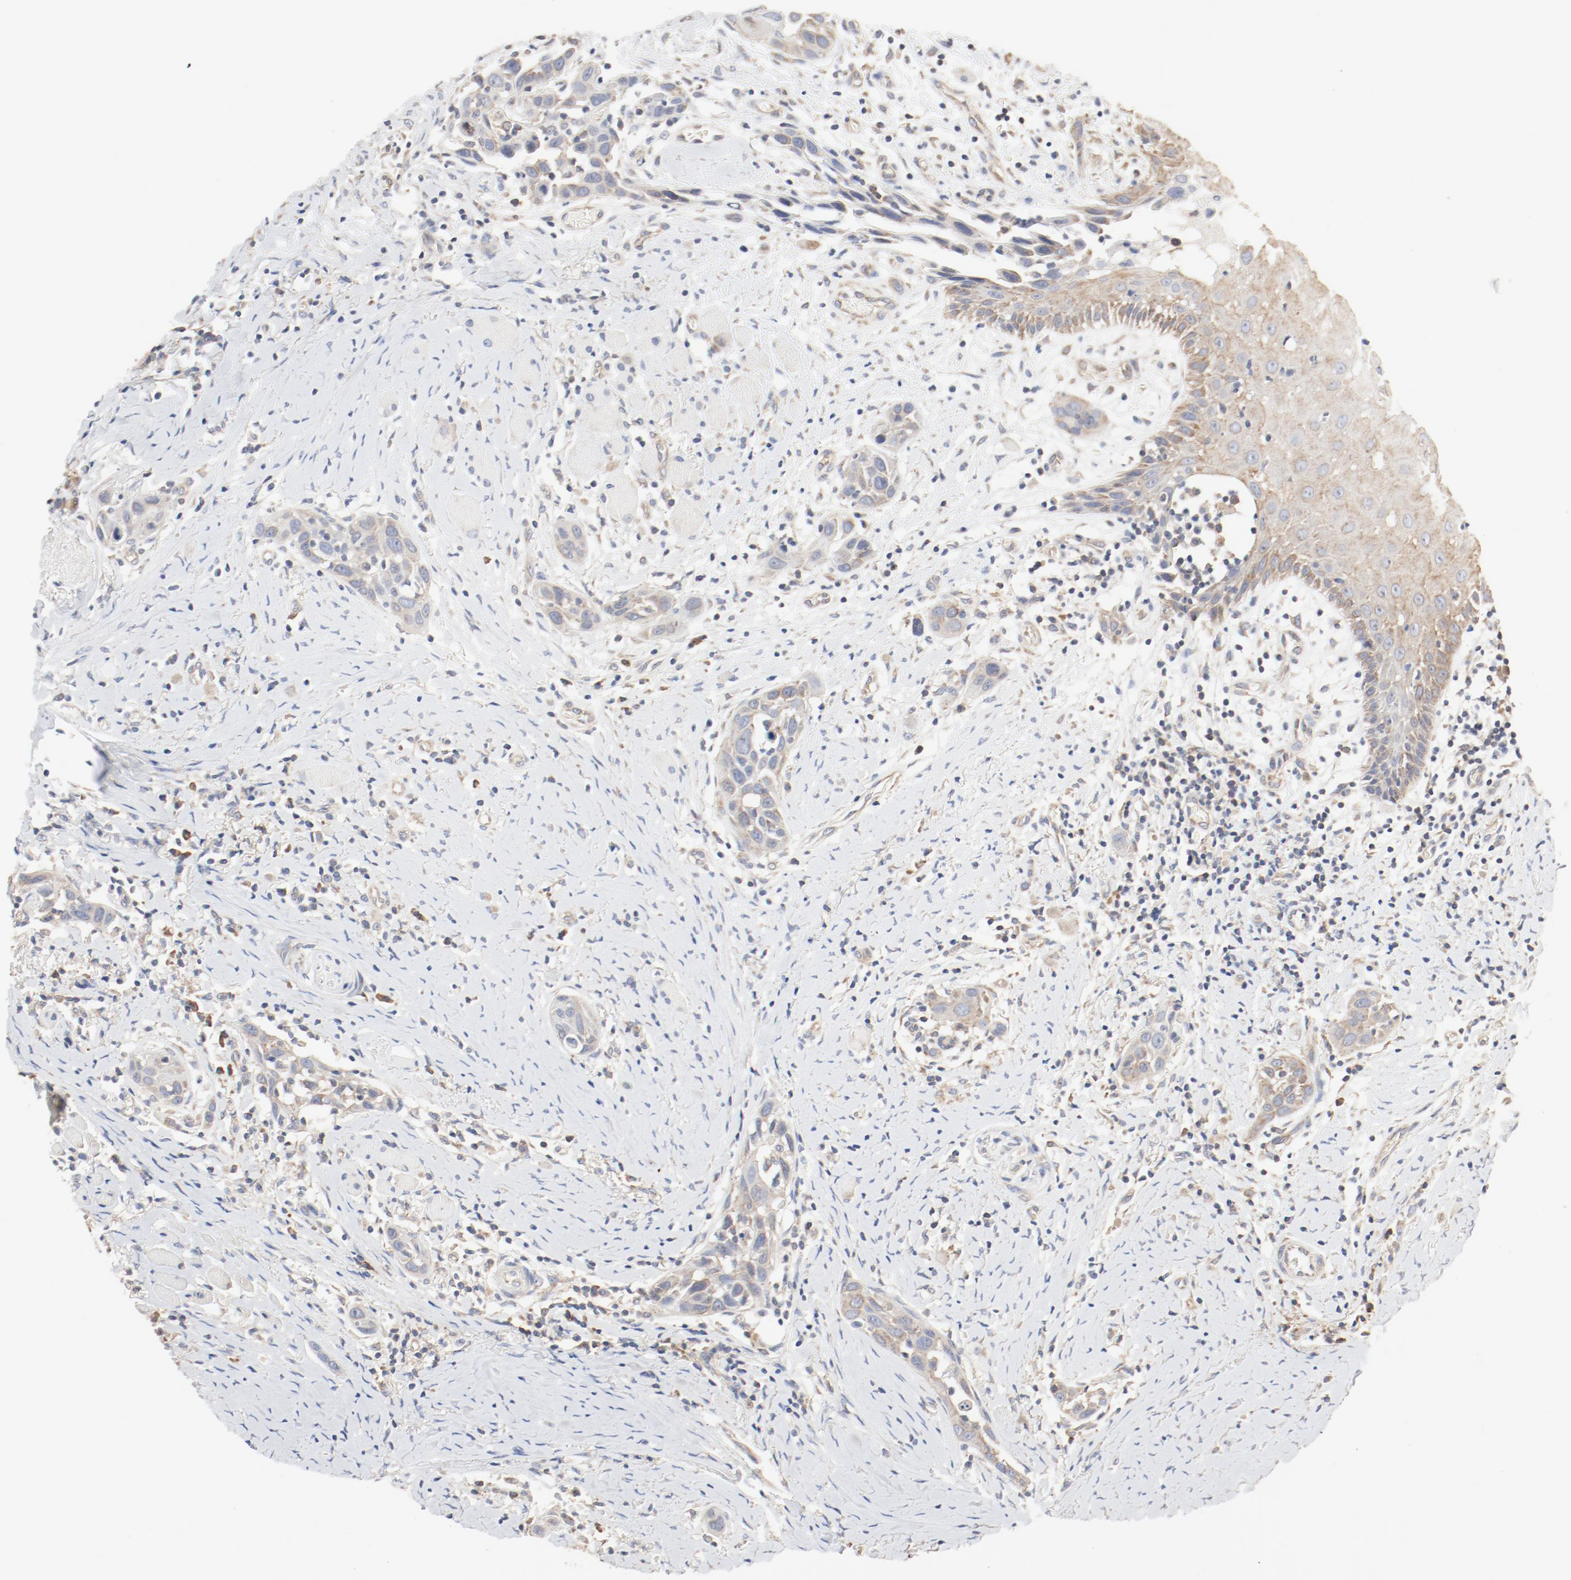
{"staining": {"intensity": "moderate", "quantity": ">75%", "location": "cytoplasmic/membranous"}, "tissue": "head and neck cancer", "cell_type": "Tumor cells", "image_type": "cancer", "snomed": [{"axis": "morphology", "description": "Squamous cell carcinoma, NOS"}, {"axis": "topography", "description": "Oral tissue"}, {"axis": "topography", "description": "Head-Neck"}], "caption": "Immunohistochemical staining of head and neck cancer (squamous cell carcinoma) reveals medium levels of moderate cytoplasmic/membranous staining in approximately >75% of tumor cells.", "gene": "RPS6", "patient": {"sex": "female", "age": 50}}